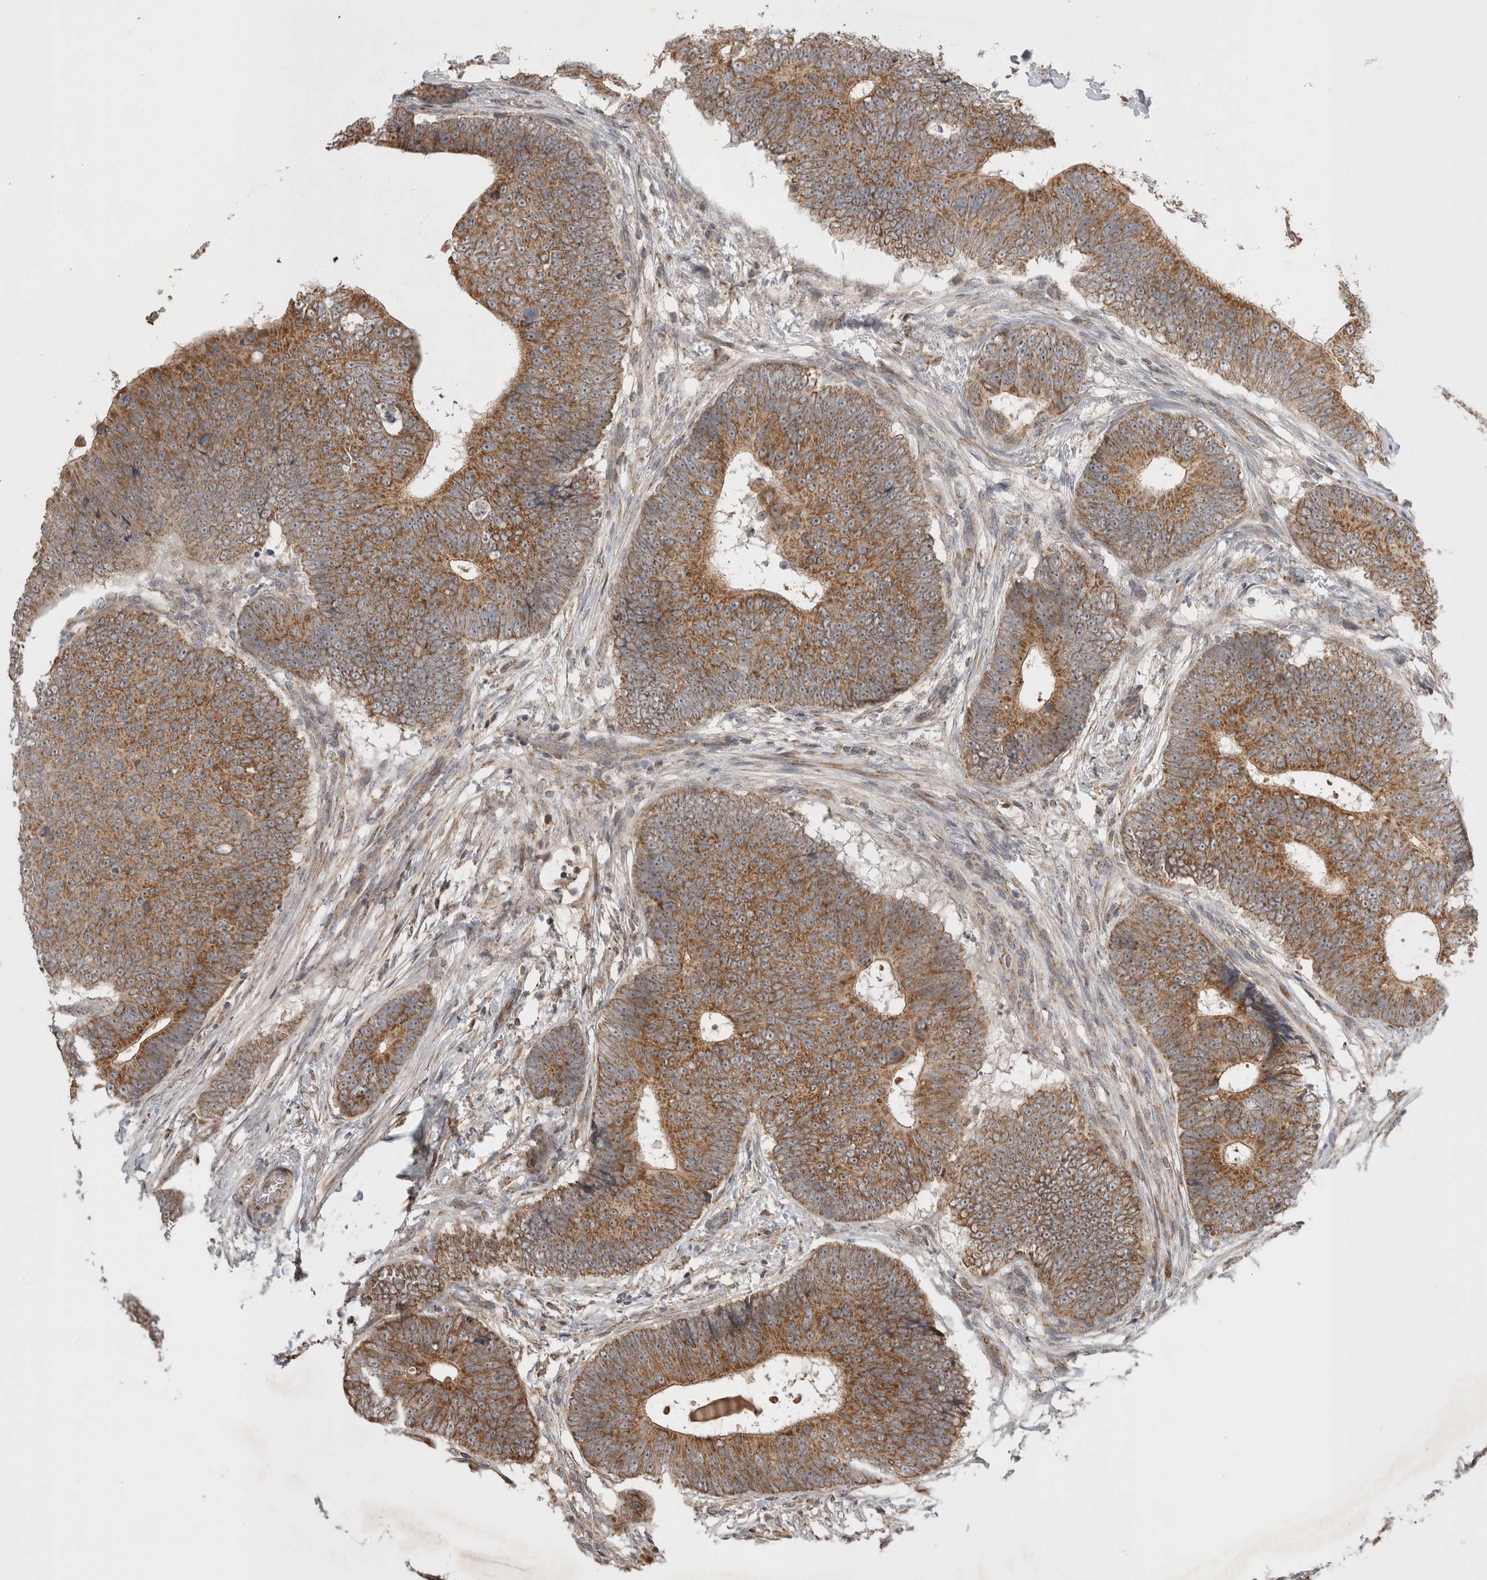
{"staining": {"intensity": "moderate", "quantity": ">75%", "location": "cytoplasmic/membranous"}, "tissue": "colorectal cancer", "cell_type": "Tumor cells", "image_type": "cancer", "snomed": [{"axis": "morphology", "description": "Adenocarcinoma, NOS"}, {"axis": "topography", "description": "Colon"}], "caption": "This is an image of immunohistochemistry (IHC) staining of colorectal cancer (adenocarcinoma), which shows moderate expression in the cytoplasmic/membranous of tumor cells.", "gene": "KCNIP1", "patient": {"sex": "male", "age": 56}}